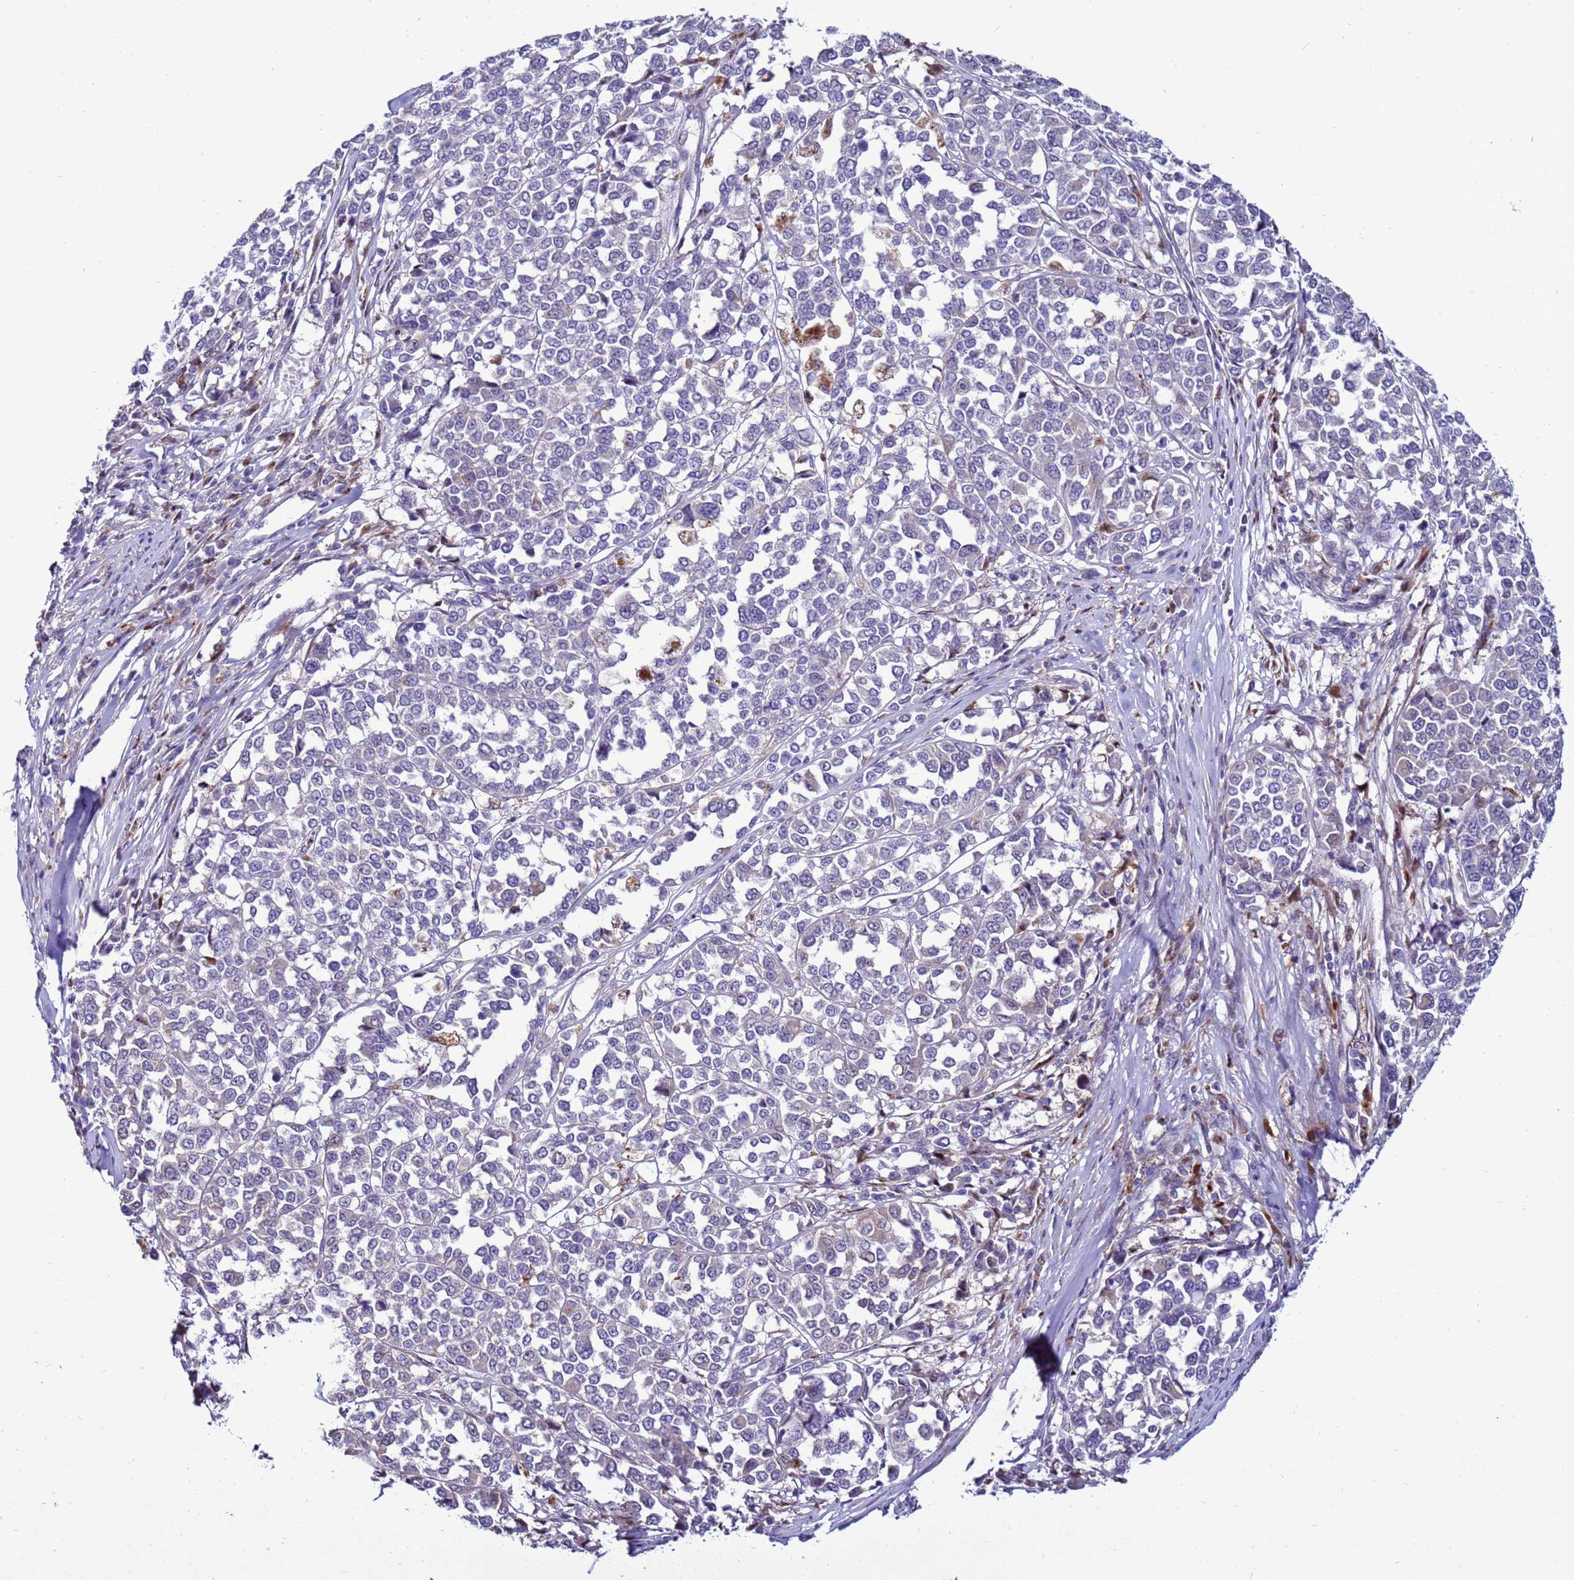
{"staining": {"intensity": "negative", "quantity": "none", "location": "none"}, "tissue": "melanoma", "cell_type": "Tumor cells", "image_type": "cancer", "snomed": [{"axis": "morphology", "description": "Malignant melanoma, Metastatic site"}, {"axis": "topography", "description": "Lymph node"}], "caption": "IHC of malignant melanoma (metastatic site) exhibits no positivity in tumor cells. The staining is performed using DAB (3,3'-diaminobenzidine) brown chromogen with nuclei counter-stained in using hematoxylin.", "gene": "NAT2", "patient": {"sex": "male", "age": 44}}